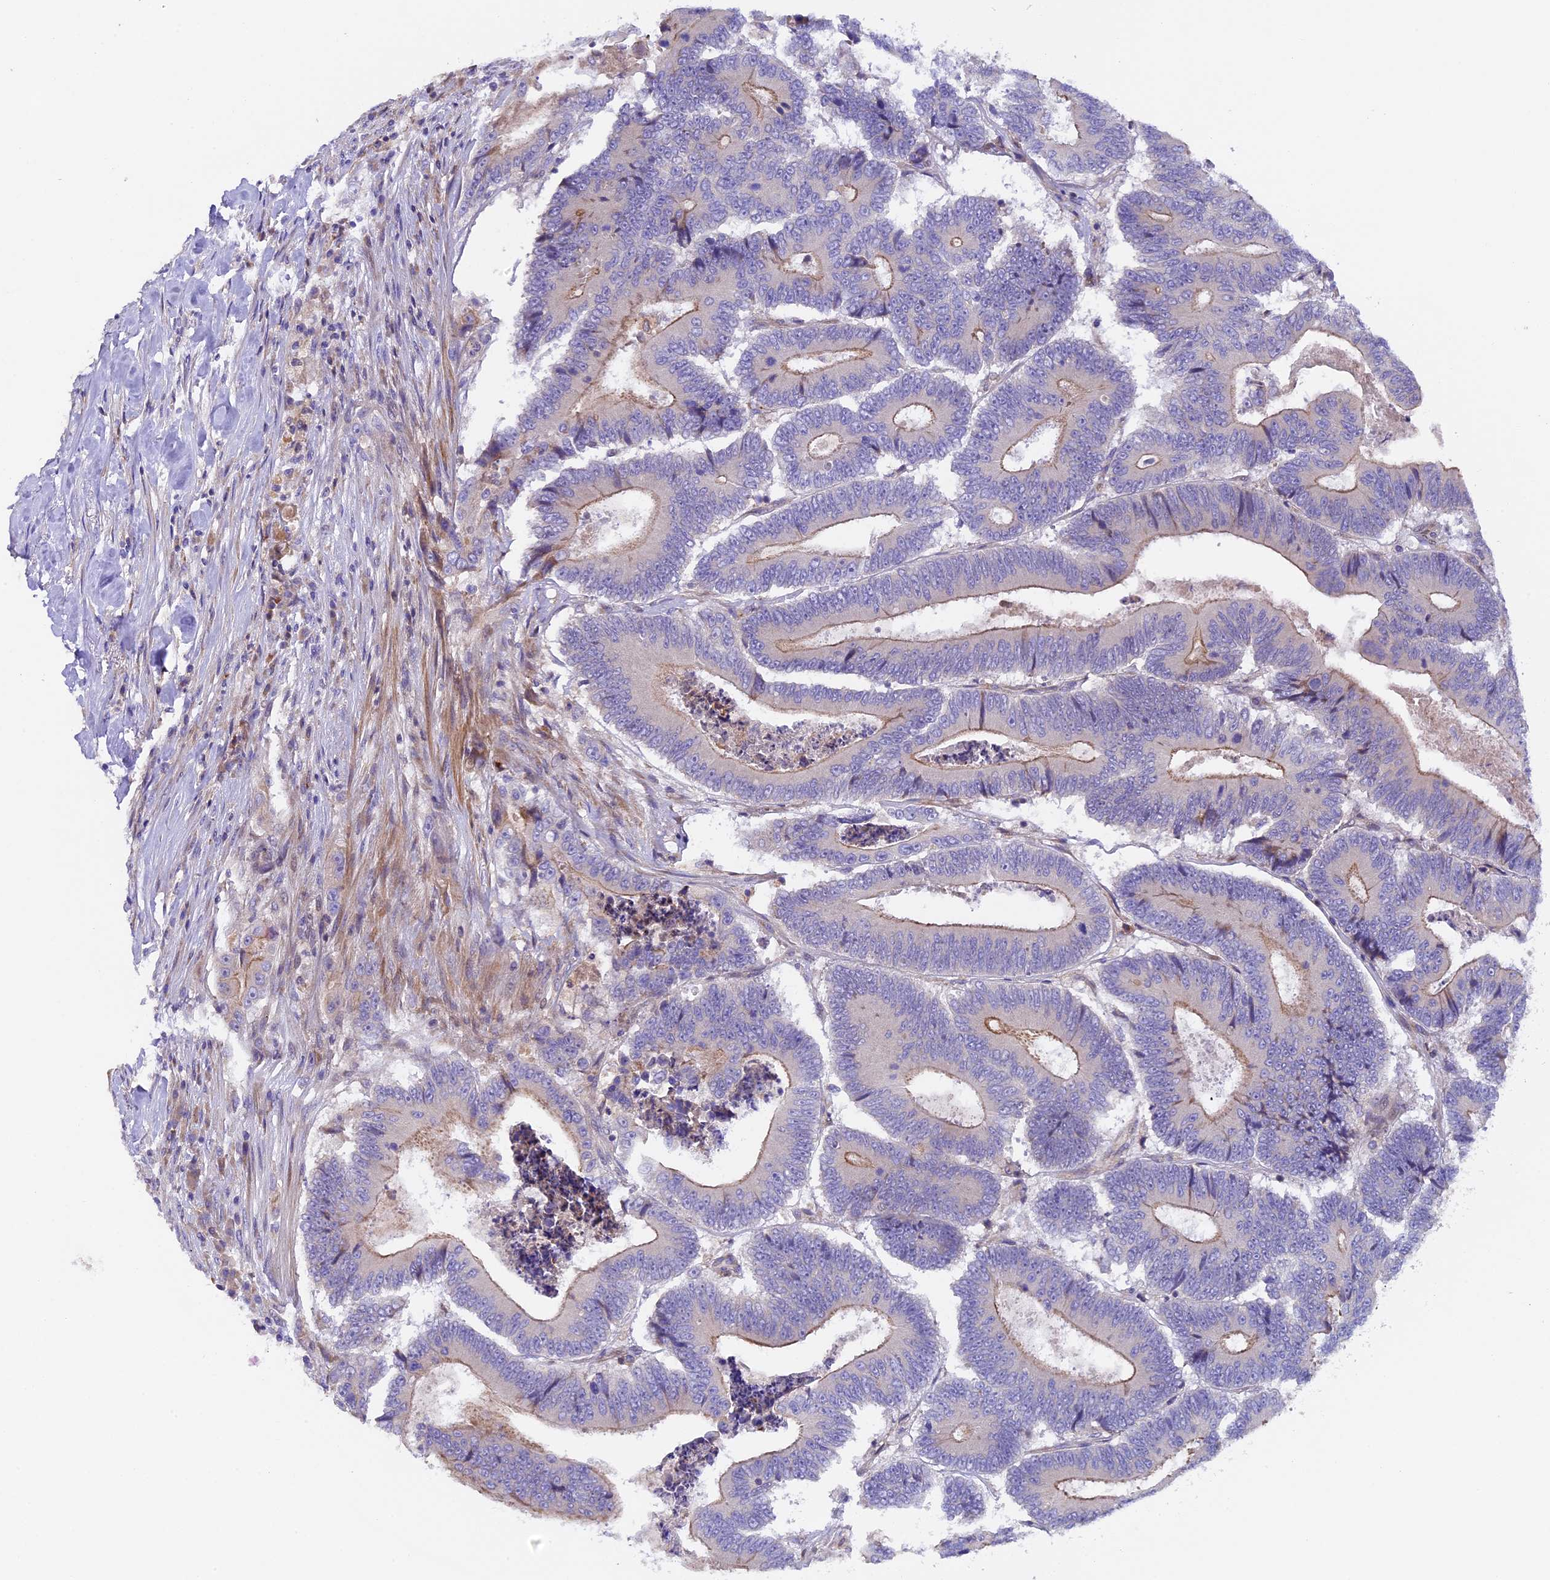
{"staining": {"intensity": "moderate", "quantity": "25%-75%", "location": "cytoplasmic/membranous"}, "tissue": "colorectal cancer", "cell_type": "Tumor cells", "image_type": "cancer", "snomed": [{"axis": "morphology", "description": "Adenocarcinoma, NOS"}, {"axis": "topography", "description": "Colon"}], "caption": "About 25%-75% of tumor cells in colorectal cancer (adenocarcinoma) display moderate cytoplasmic/membranous protein staining as visualized by brown immunohistochemical staining.", "gene": "PIGU", "patient": {"sex": "male", "age": 83}}